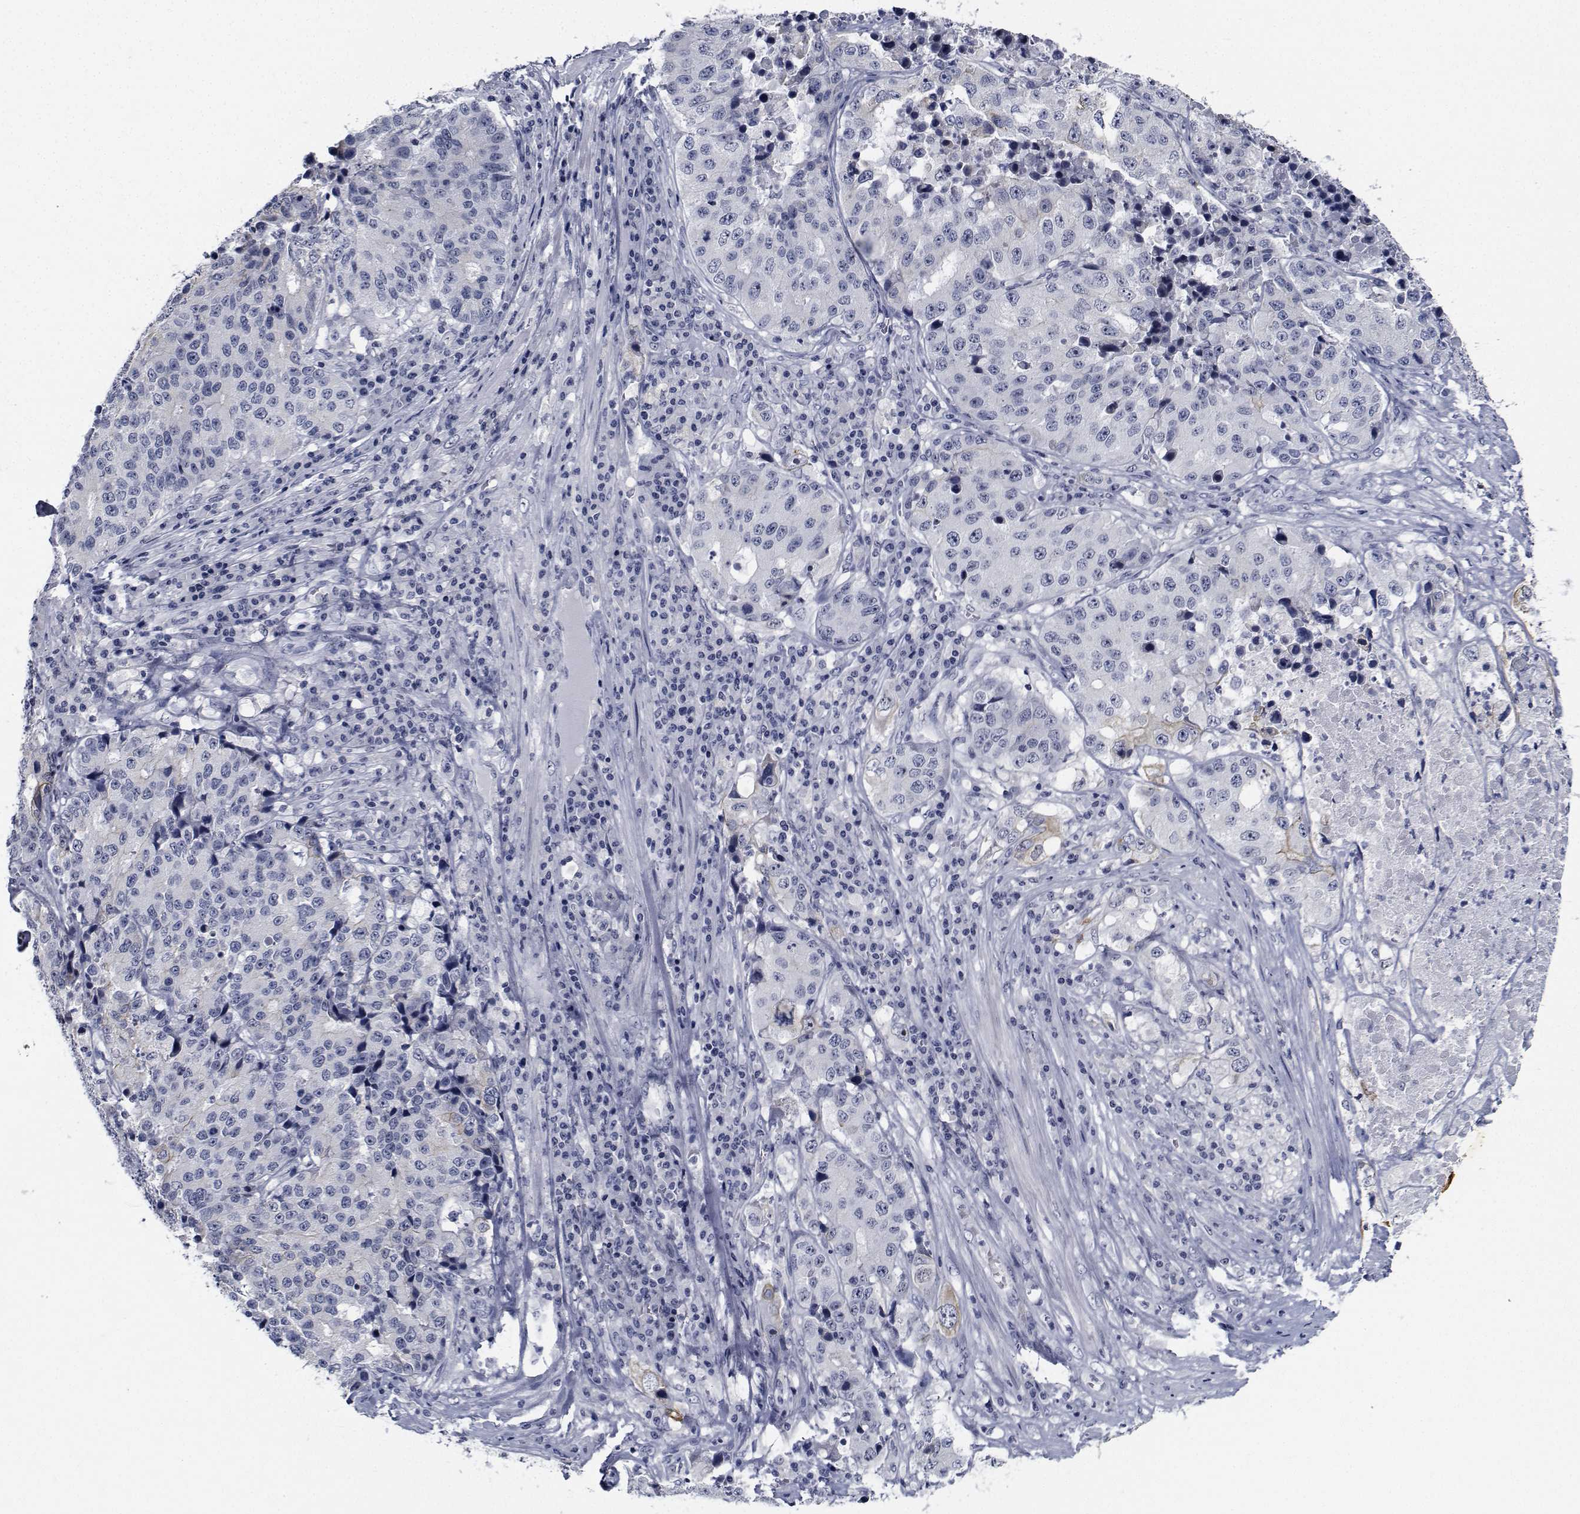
{"staining": {"intensity": "negative", "quantity": "none", "location": "none"}, "tissue": "stomach cancer", "cell_type": "Tumor cells", "image_type": "cancer", "snomed": [{"axis": "morphology", "description": "Adenocarcinoma, NOS"}, {"axis": "topography", "description": "Stomach"}], "caption": "Tumor cells are negative for protein expression in human stomach adenocarcinoma. (DAB IHC with hematoxylin counter stain).", "gene": "NVL", "patient": {"sex": "male", "age": 71}}